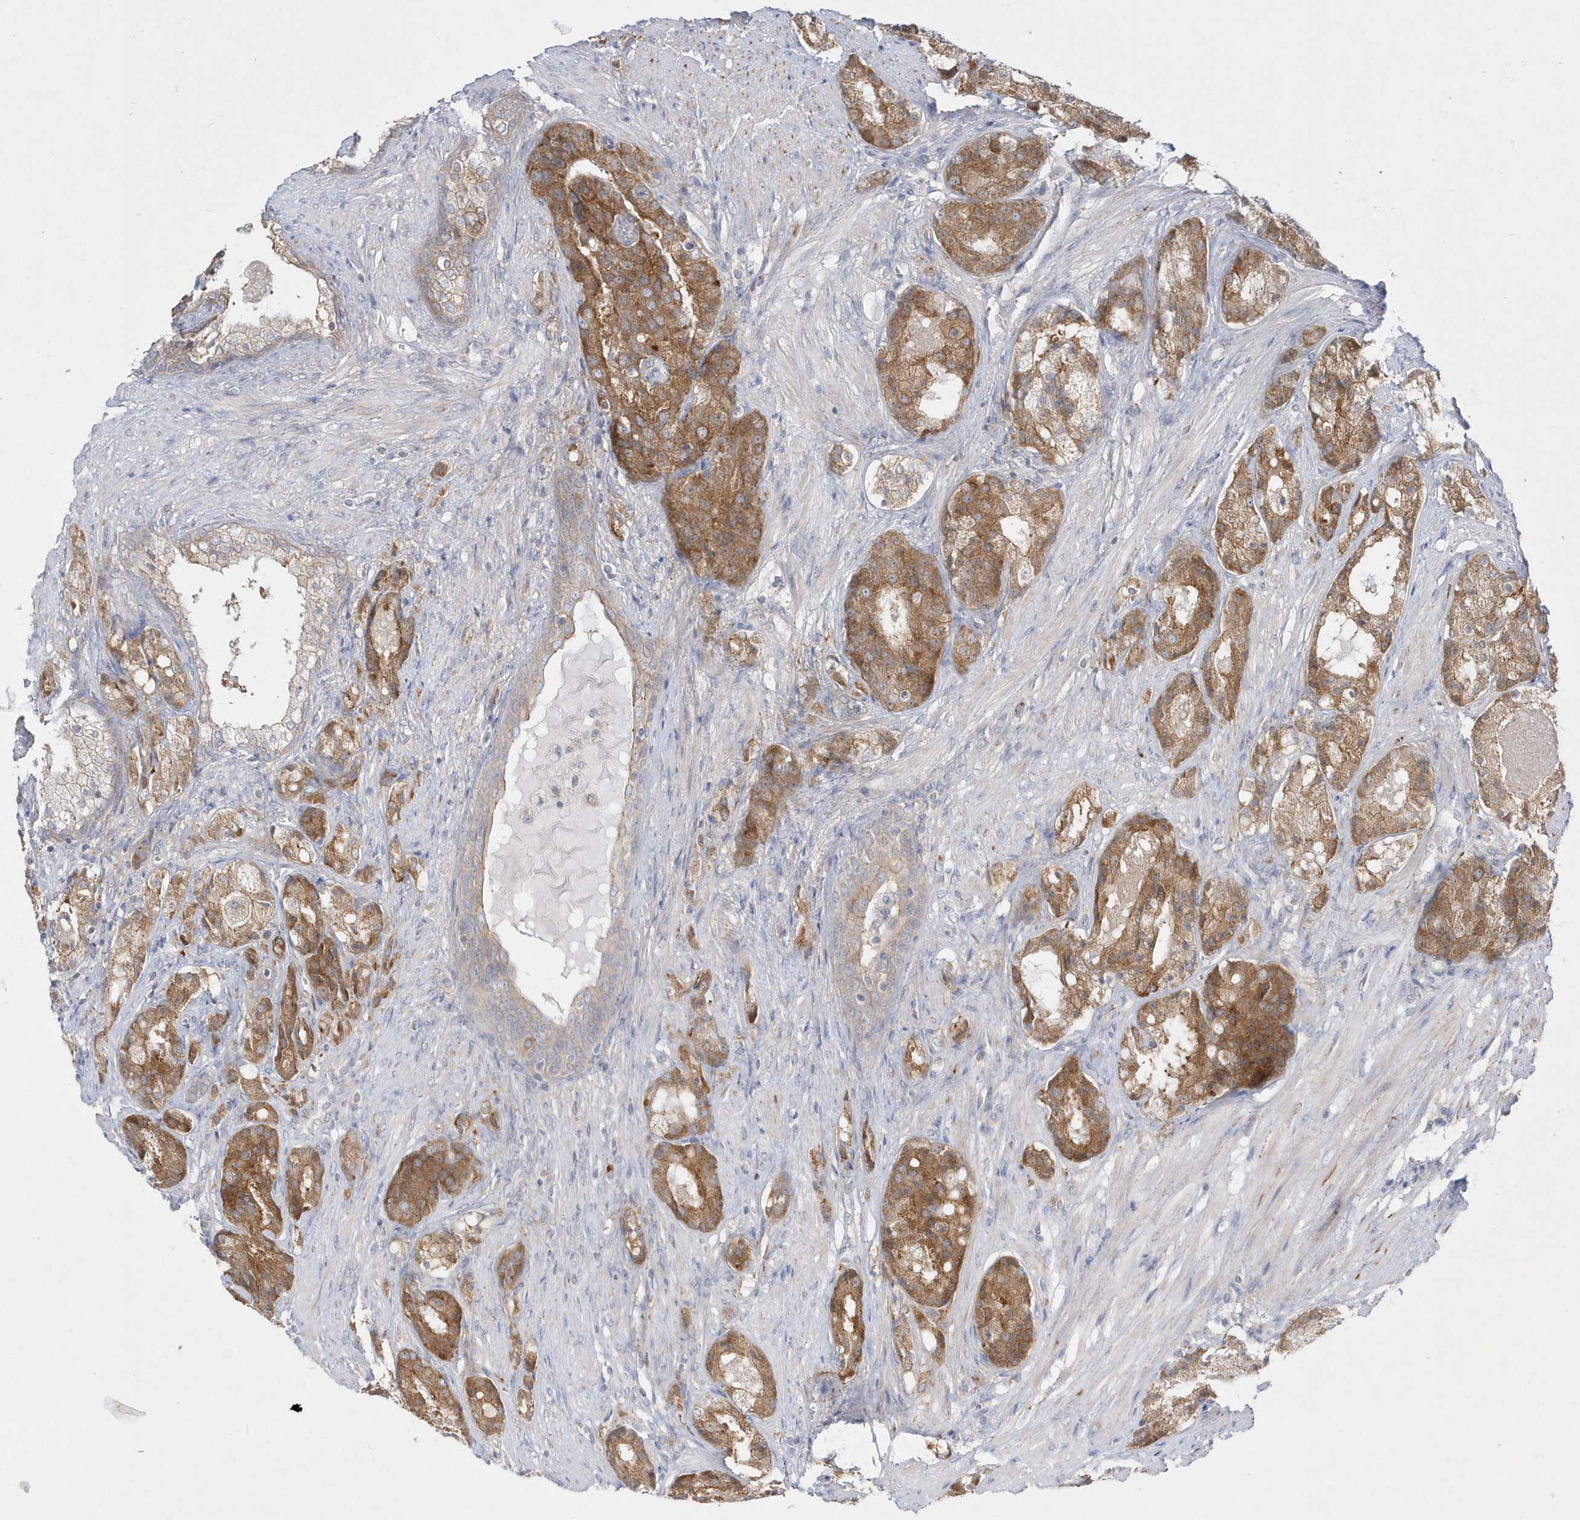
{"staining": {"intensity": "moderate", "quantity": ">75%", "location": "cytoplasmic/membranous"}, "tissue": "prostate cancer", "cell_type": "Tumor cells", "image_type": "cancer", "snomed": [{"axis": "morphology", "description": "Adenocarcinoma, High grade"}, {"axis": "topography", "description": "Prostate"}], "caption": "Immunohistochemical staining of prostate cancer (high-grade adenocarcinoma) exhibits moderate cytoplasmic/membranous protein expression in about >75% of tumor cells. Ihc stains the protein of interest in brown and the nuclei are stained blue.", "gene": "DNAJC18", "patient": {"sex": "male", "age": 60}}